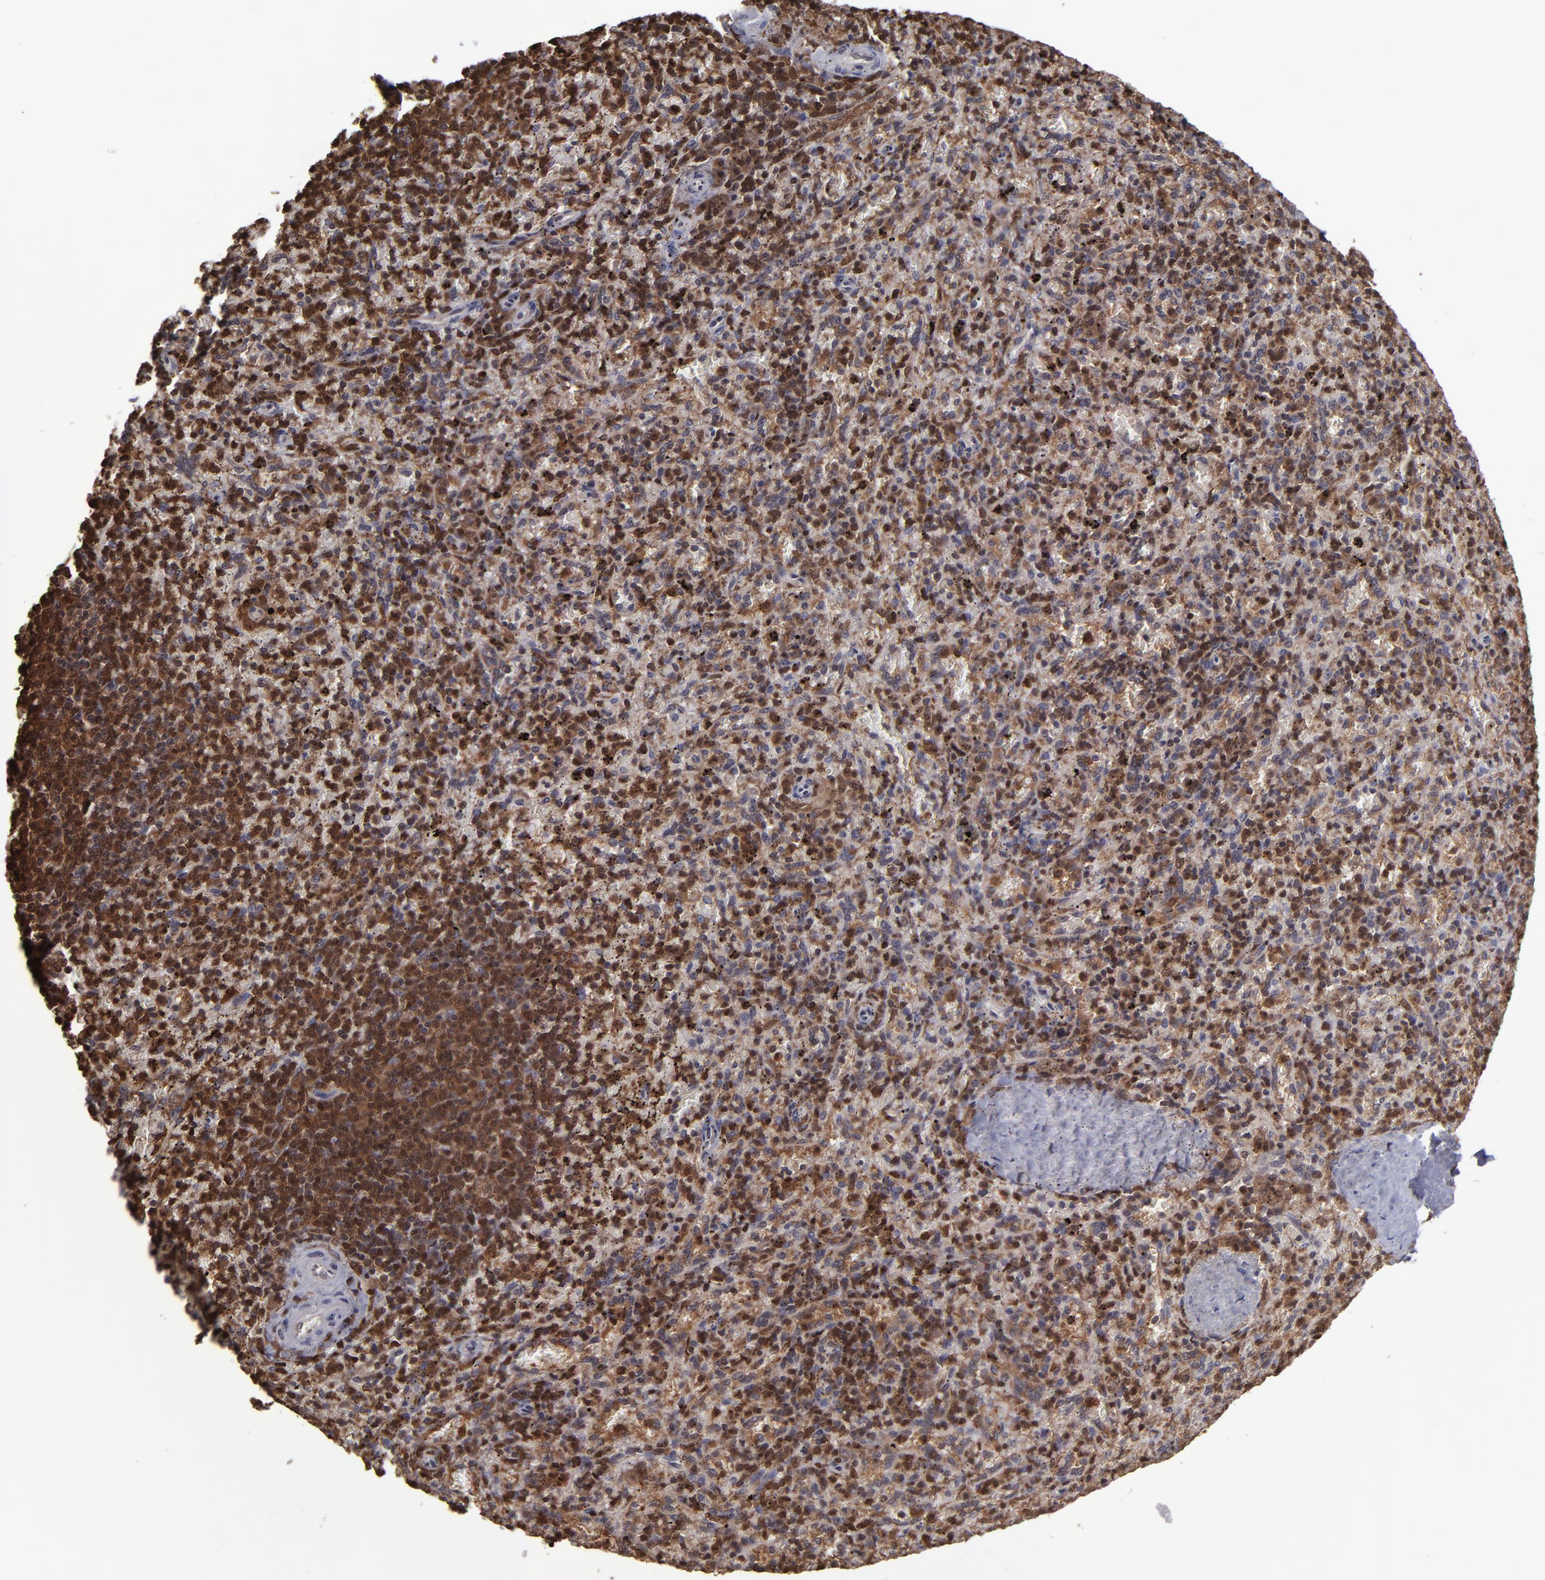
{"staining": {"intensity": "moderate", "quantity": "25%-75%", "location": "cytoplasmic/membranous,nuclear"}, "tissue": "spleen", "cell_type": "Cells in red pulp", "image_type": "normal", "snomed": [{"axis": "morphology", "description": "Normal tissue, NOS"}, {"axis": "topography", "description": "Spleen"}], "caption": "Spleen stained with a brown dye shows moderate cytoplasmic/membranous,nuclear positive expression in approximately 25%-75% of cells in red pulp.", "gene": "GRB2", "patient": {"sex": "female", "age": 43}}